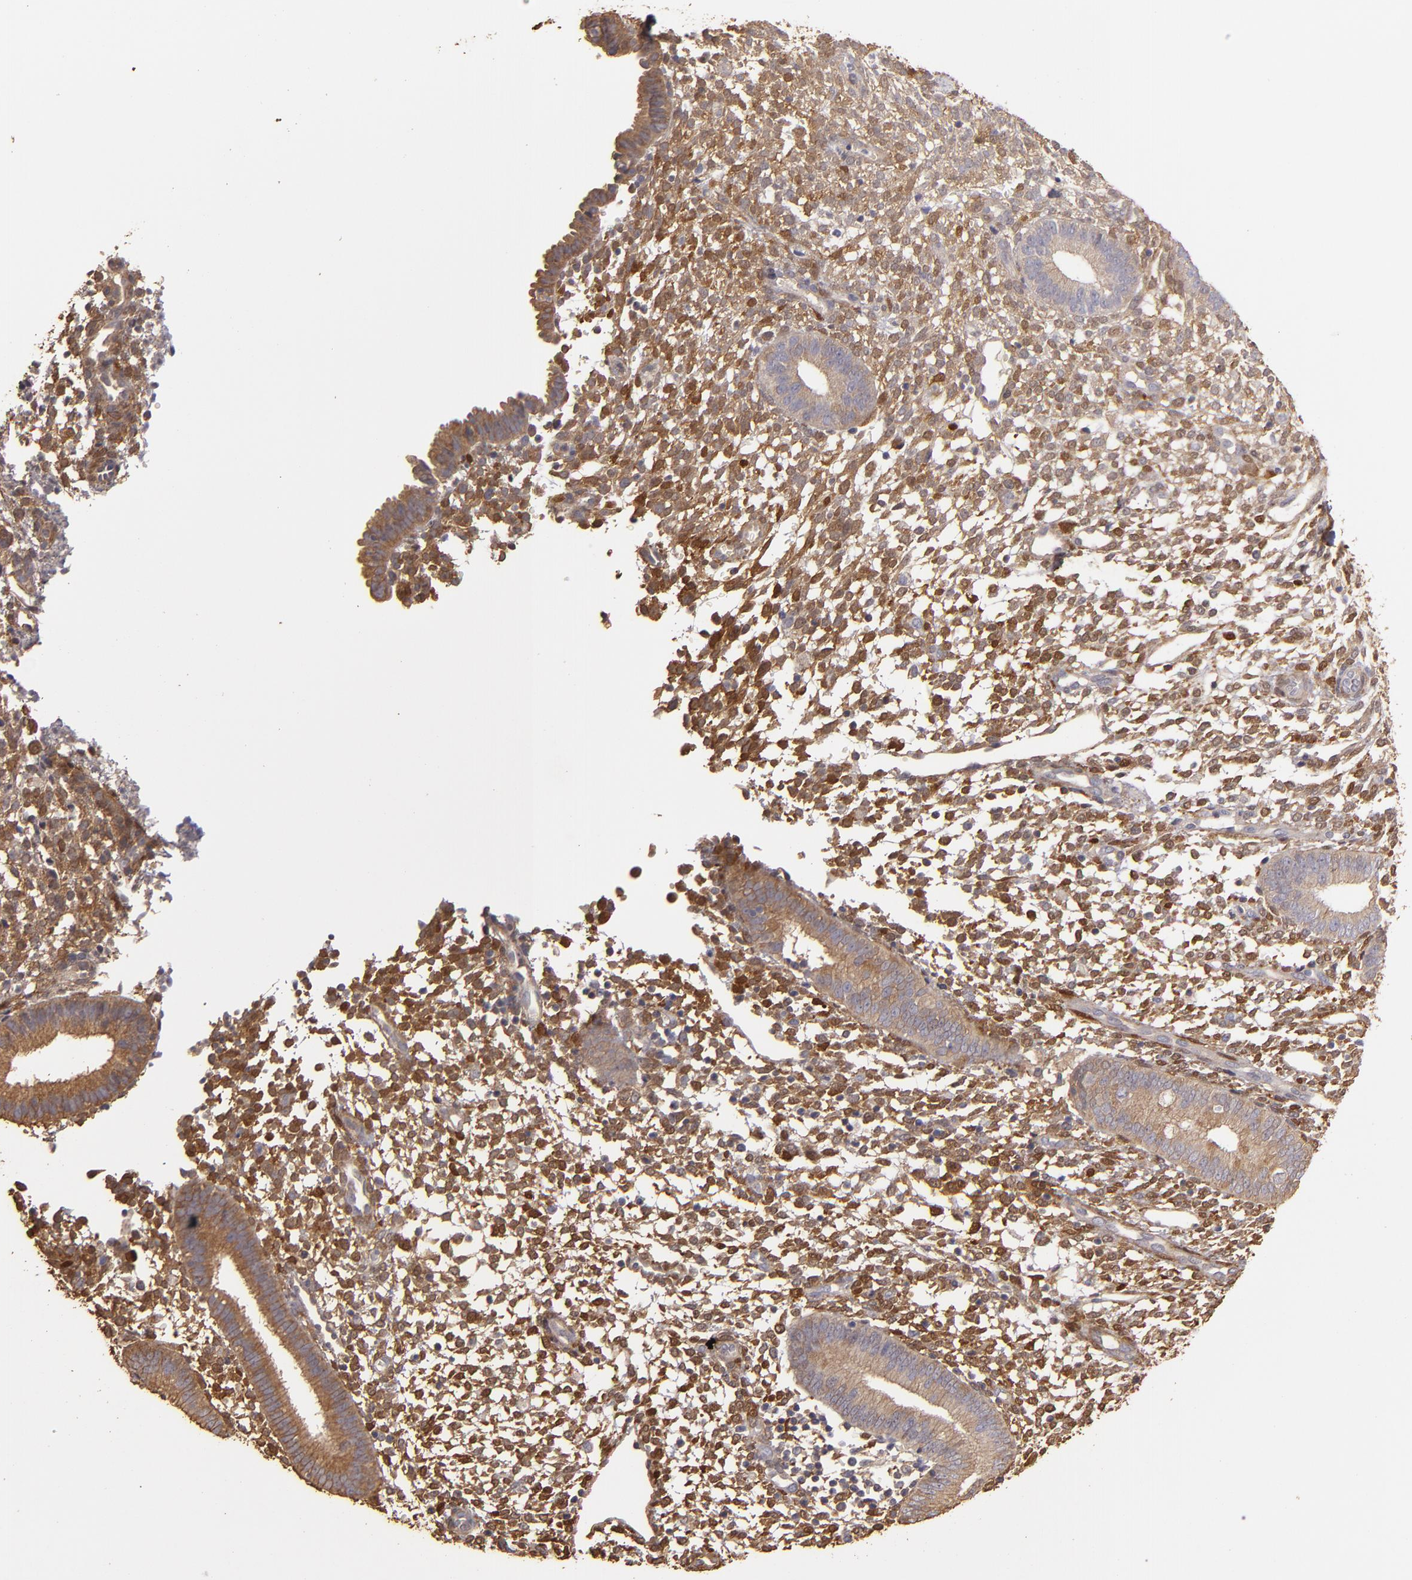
{"staining": {"intensity": "moderate", "quantity": ">75%", "location": "cytoplasmic/membranous"}, "tissue": "endometrium", "cell_type": "Cells in endometrial stroma", "image_type": "normal", "snomed": [{"axis": "morphology", "description": "Normal tissue, NOS"}, {"axis": "topography", "description": "Endometrium"}], "caption": "The micrograph shows a brown stain indicating the presence of a protein in the cytoplasmic/membranous of cells in endometrial stroma in endometrium. The staining was performed using DAB (3,3'-diaminobenzidine) to visualize the protein expression in brown, while the nuclei were stained in blue with hematoxylin (Magnification: 20x).", "gene": "HSPB6", "patient": {"sex": "female", "age": 35}}